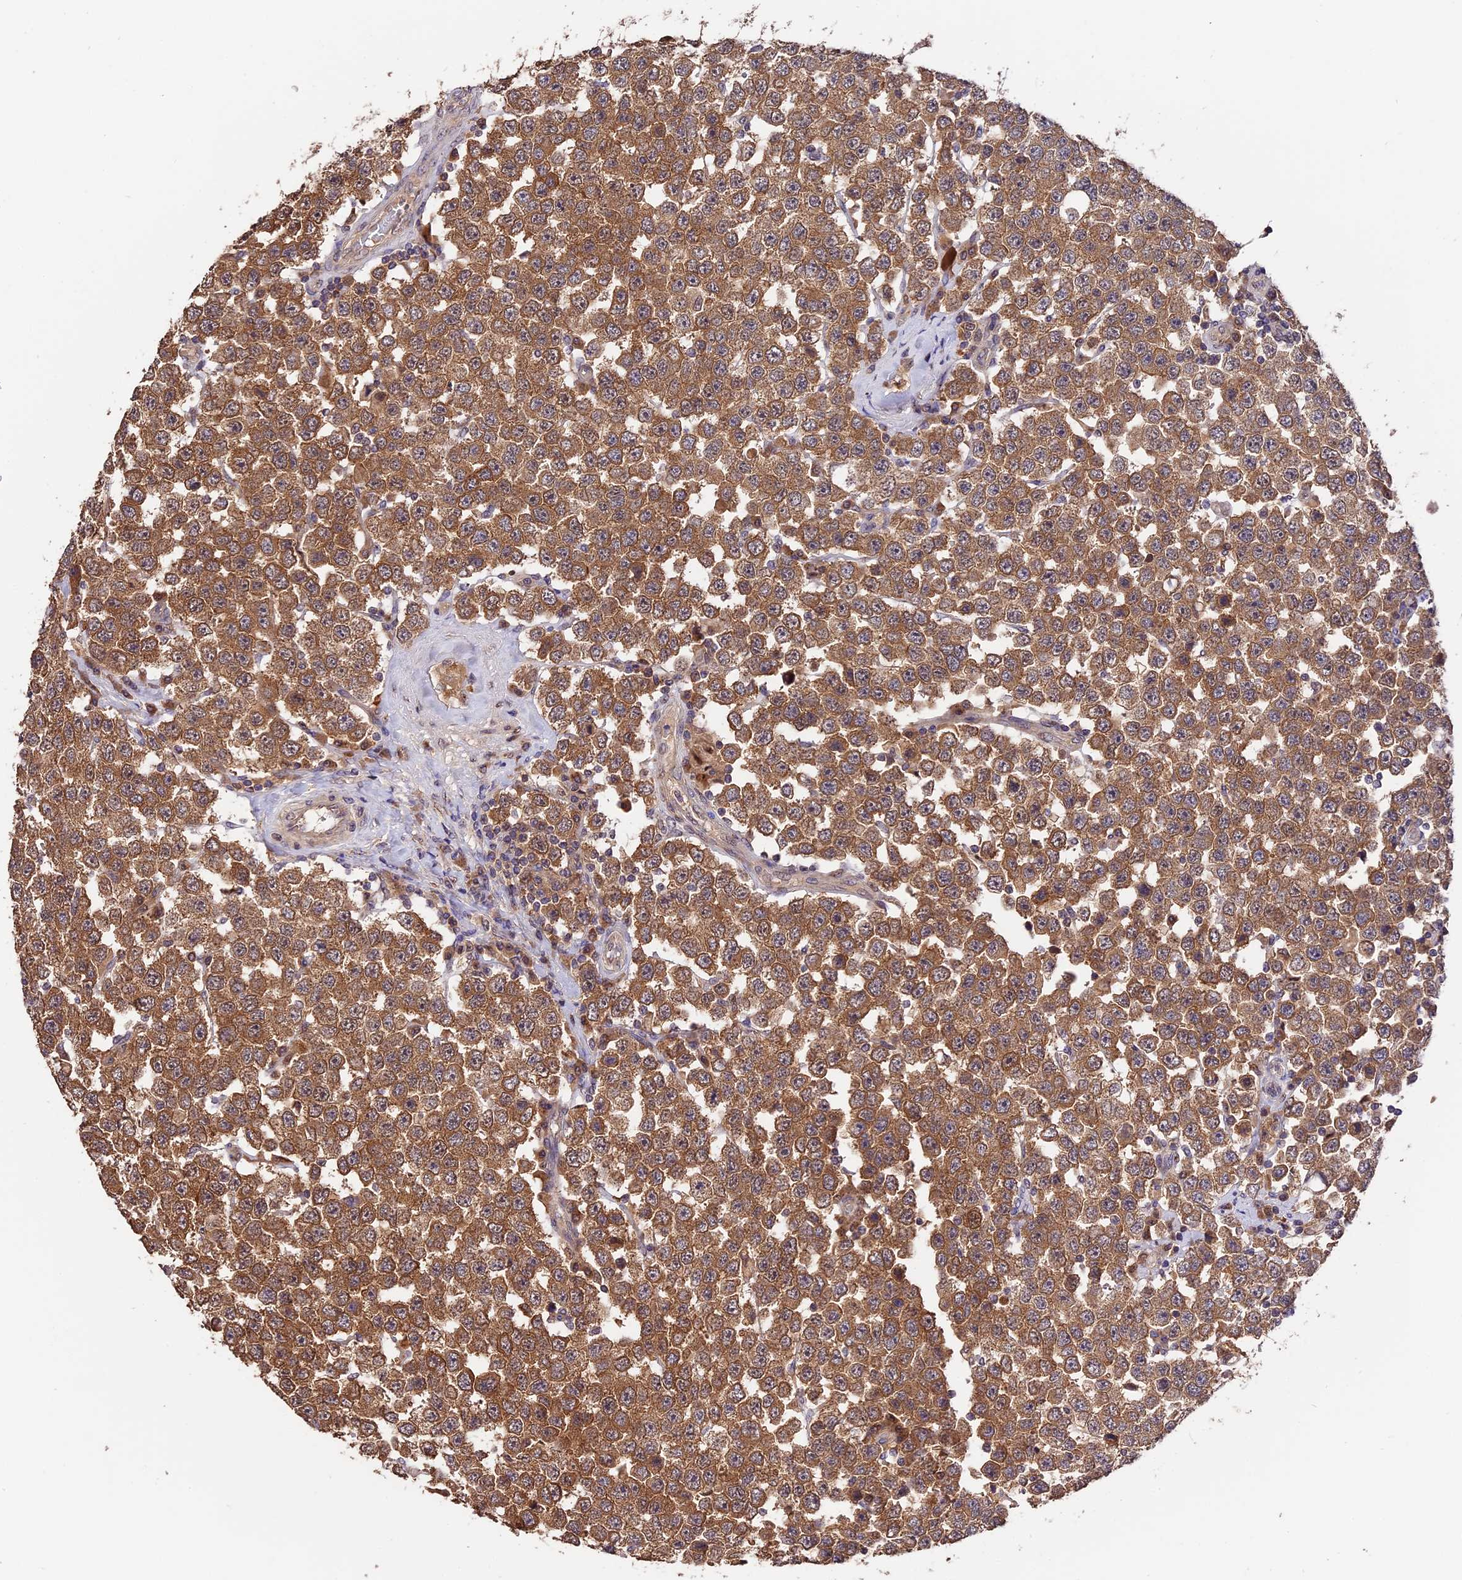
{"staining": {"intensity": "moderate", "quantity": ">75%", "location": "cytoplasmic/membranous"}, "tissue": "testis cancer", "cell_type": "Tumor cells", "image_type": "cancer", "snomed": [{"axis": "morphology", "description": "Seminoma, NOS"}, {"axis": "topography", "description": "Testis"}], "caption": "Protein analysis of seminoma (testis) tissue demonstrates moderate cytoplasmic/membranous staining in approximately >75% of tumor cells. The staining is performed using DAB brown chromogen to label protein expression. The nuclei are counter-stained blue using hematoxylin.", "gene": "TRMT1", "patient": {"sex": "male", "age": 28}}